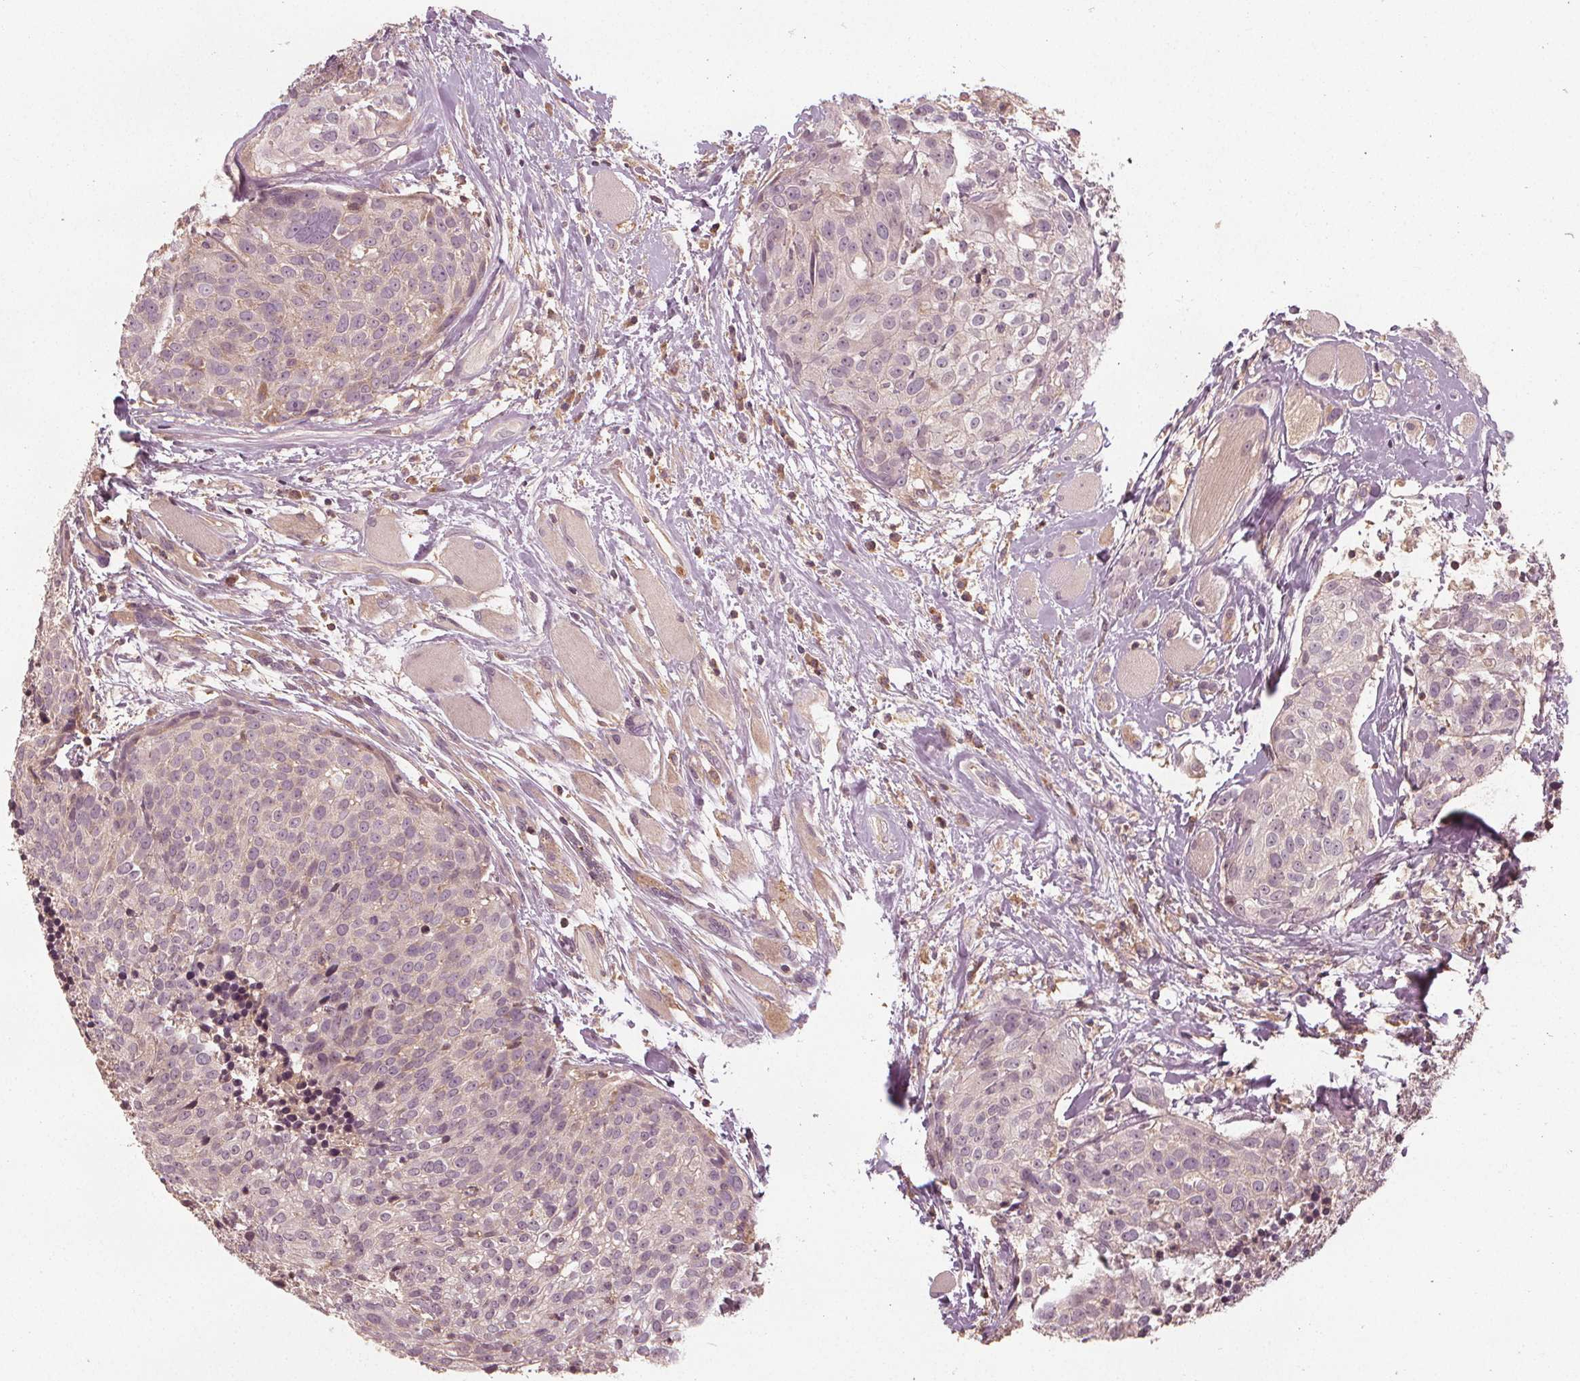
{"staining": {"intensity": "negative", "quantity": "none", "location": "none"}, "tissue": "head and neck cancer", "cell_type": "Tumor cells", "image_type": "cancer", "snomed": [{"axis": "morphology", "description": "Squamous cell carcinoma, NOS"}, {"axis": "topography", "description": "Oral tissue"}, {"axis": "topography", "description": "Head-Neck"}], "caption": "This is an immunohistochemistry (IHC) photomicrograph of head and neck cancer. There is no staining in tumor cells.", "gene": "GNB2", "patient": {"sex": "male", "age": 64}}